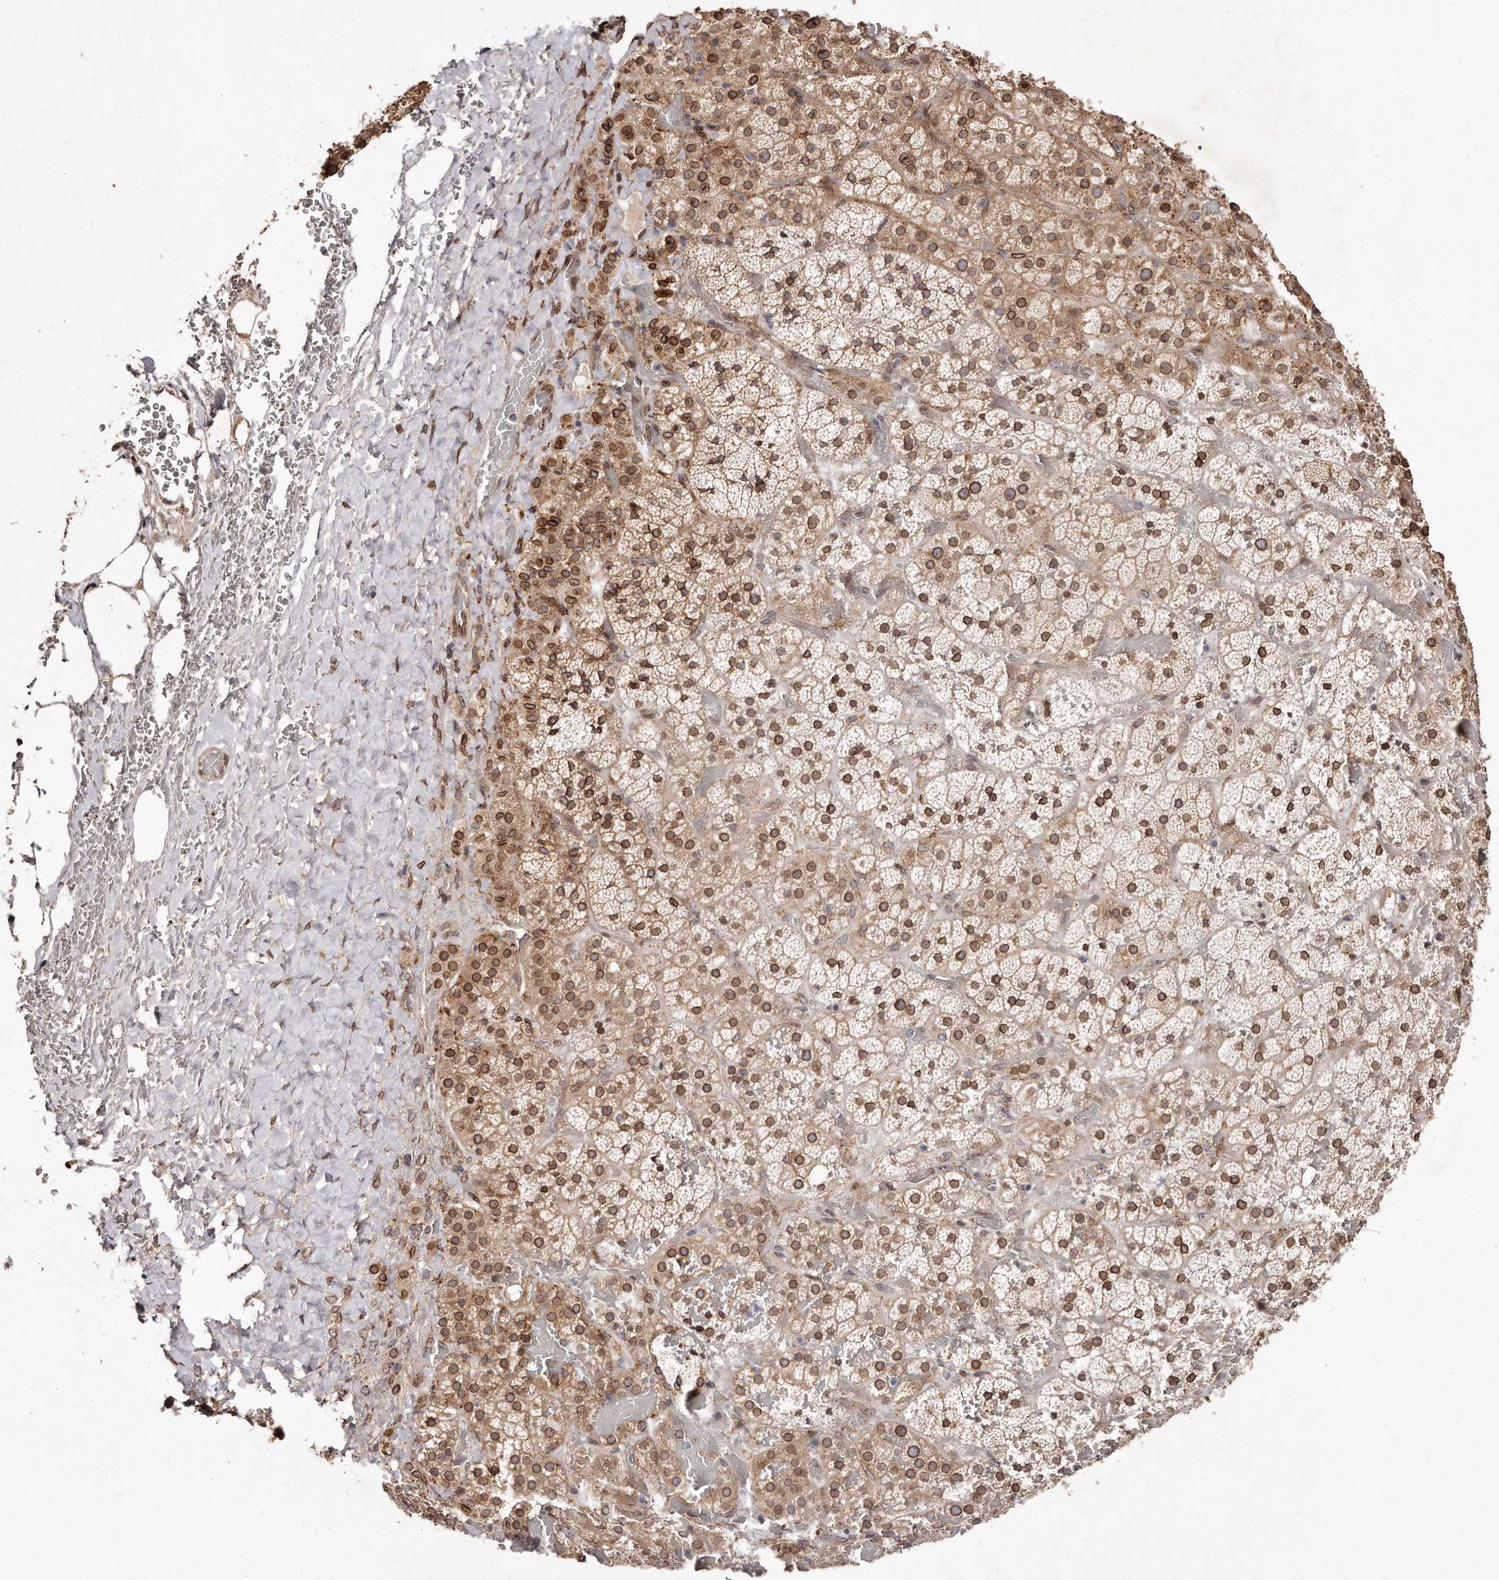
{"staining": {"intensity": "moderate", "quantity": ">75%", "location": "cytoplasmic/membranous,nuclear"}, "tissue": "adrenal gland", "cell_type": "Glandular cells", "image_type": "normal", "snomed": [{"axis": "morphology", "description": "Normal tissue, NOS"}, {"axis": "topography", "description": "Adrenal gland"}], "caption": "Immunohistochemical staining of normal adrenal gland exhibits medium levels of moderate cytoplasmic/membranous,nuclear positivity in approximately >75% of glandular cells.", "gene": "HASPIN", "patient": {"sex": "male", "age": 57}}